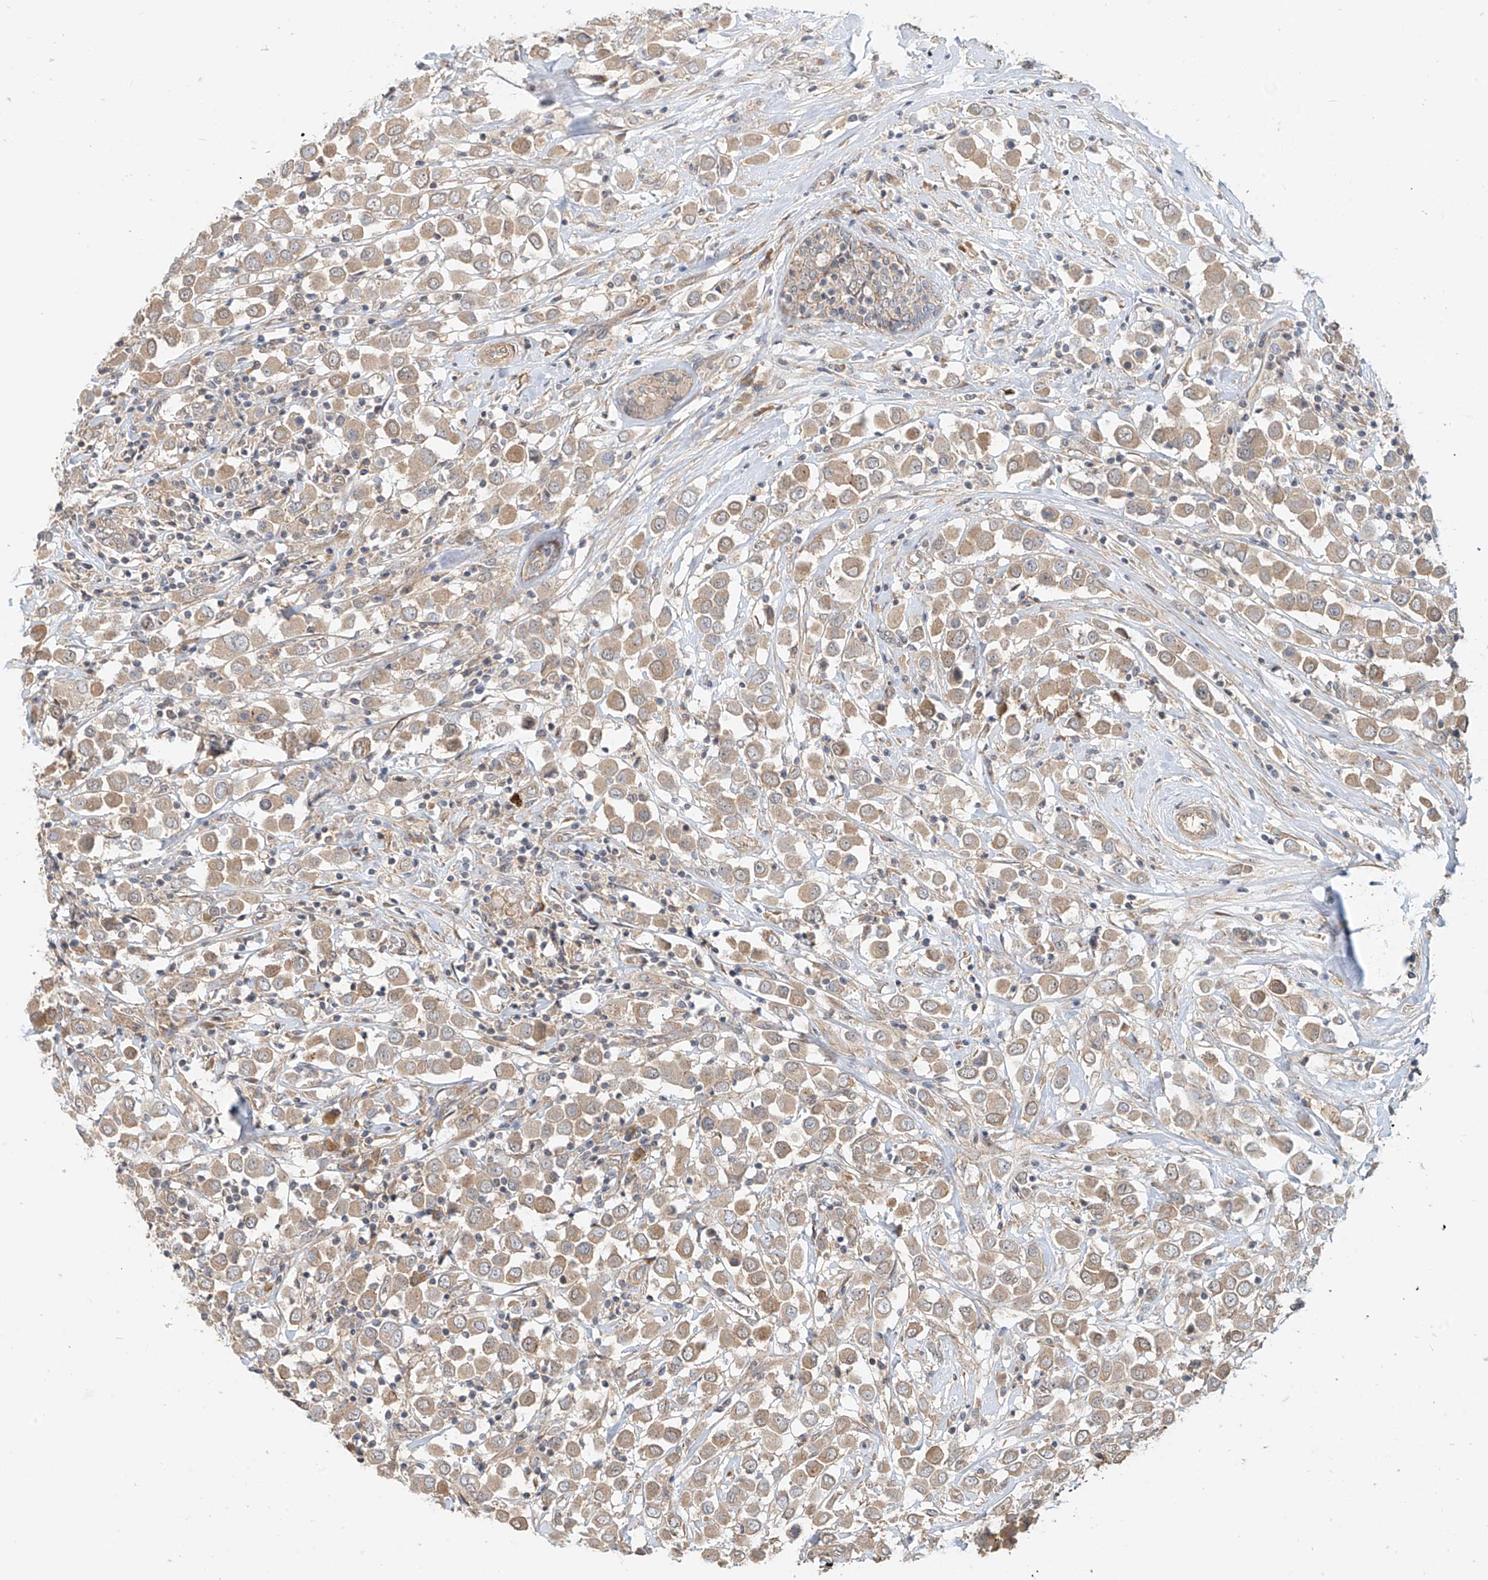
{"staining": {"intensity": "weak", "quantity": ">75%", "location": "cytoplasmic/membranous"}, "tissue": "breast cancer", "cell_type": "Tumor cells", "image_type": "cancer", "snomed": [{"axis": "morphology", "description": "Duct carcinoma"}, {"axis": "topography", "description": "Breast"}], "caption": "DAB immunohistochemical staining of intraductal carcinoma (breast) exhibits weak cytoplasmic/membranous protein expression in approximately >75% of tumor cells. The protein of interest is stained brown, and the nuclei are stained in blue (DAB IHC with brightfield microscopy, high magnification).", "gene": "MTUS2", "patient": {"sex": "female", "age": 61}}